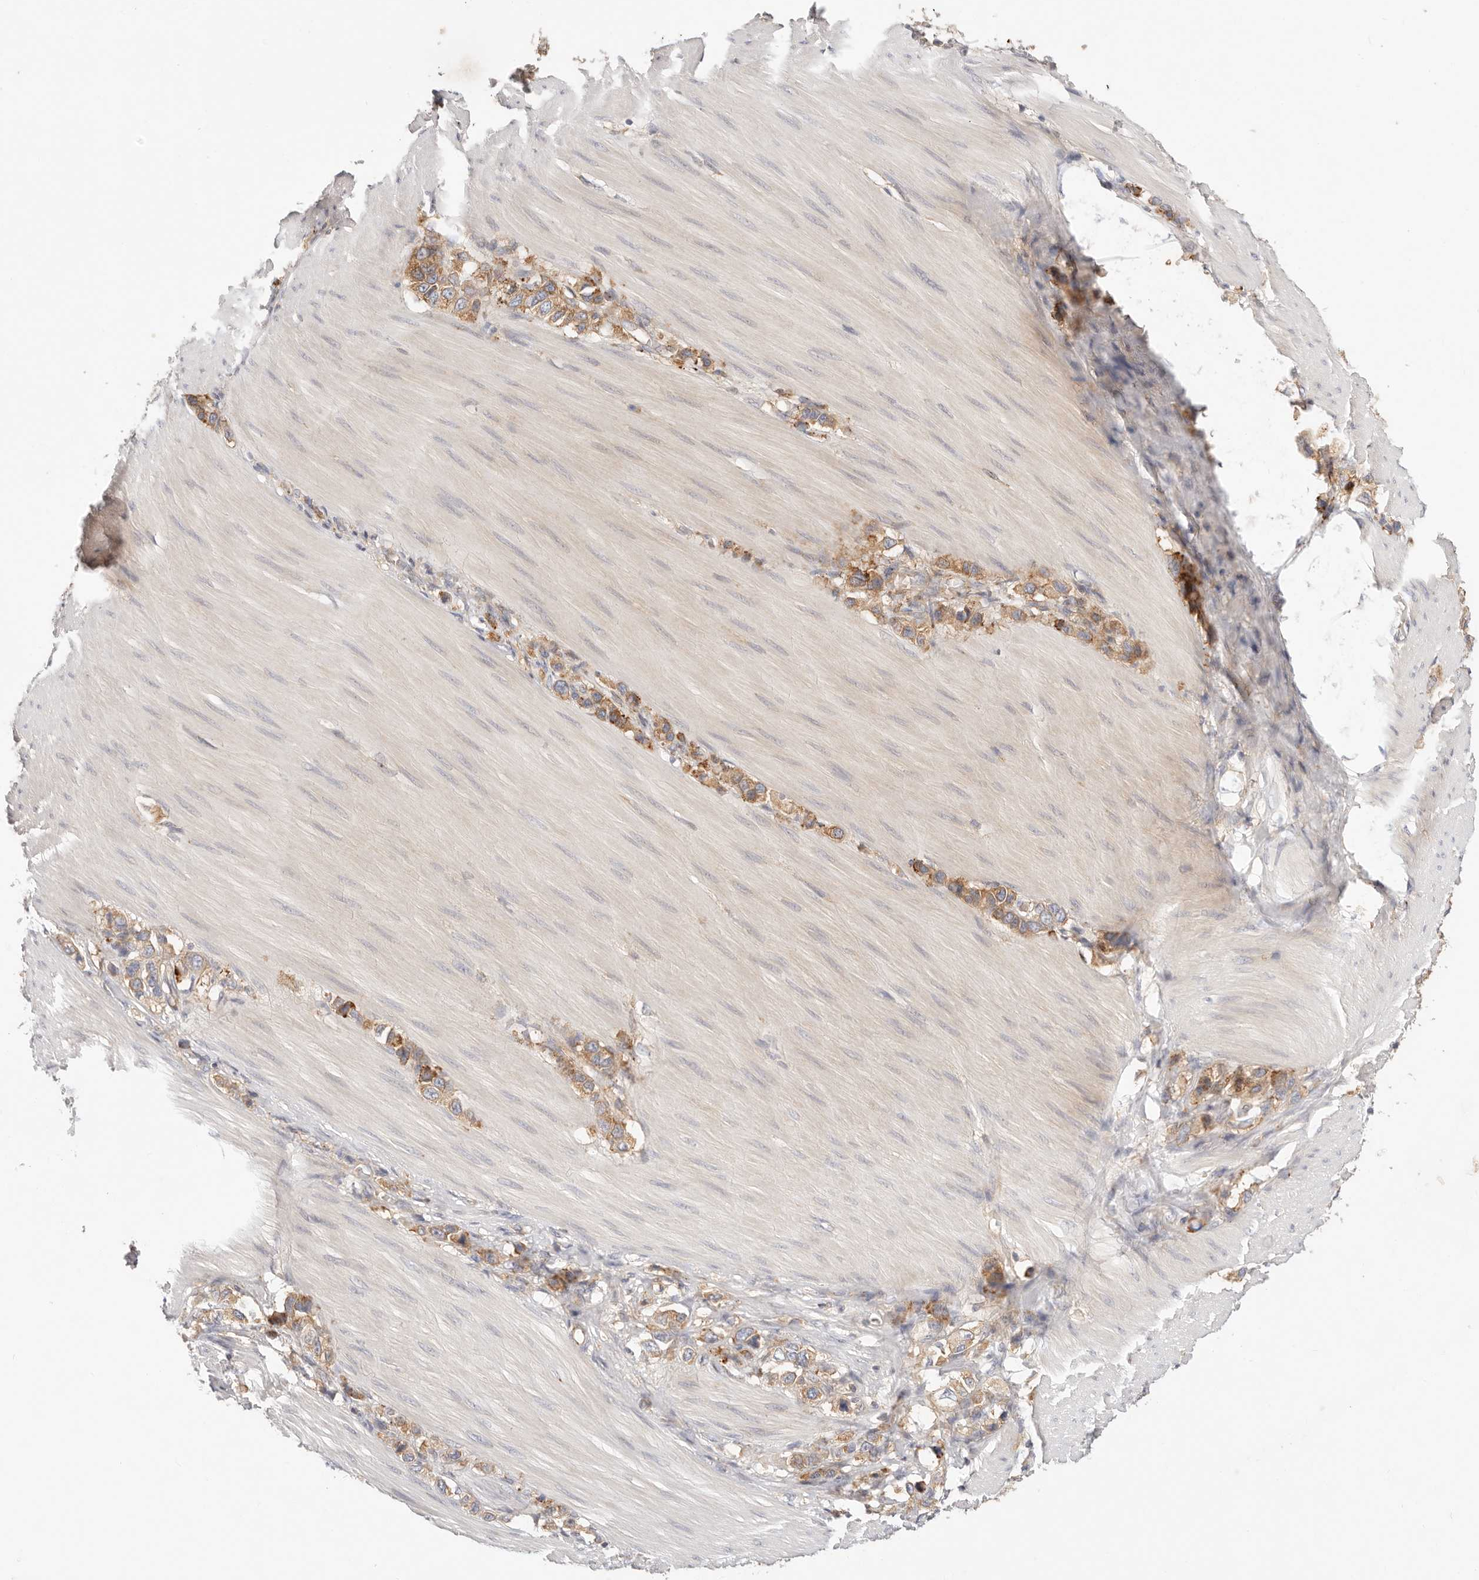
{"staining": {"intensity": "moderate", "quantity": ">75%", "location": "cytoplasmic/membranous"}, "tissue": "stomach cancer", "cell_type": "Tumor cells", "image_type": "cancer", "snomed": [{"axis": "morphology", "description": "Adenocarcinoma, NOS"}, {"axis": "topography", "description": "Stomach"}], "caption": "A brown stain labels moderate cytoplasmic/membranous staining of a protein in stomach cancer (adenocarcinoma) tumor cells. (Brightfield microscopy of DAB IHC at high magnification).", "gene": "KCMF1", "patient": {"sex": "female", "age": 65}}